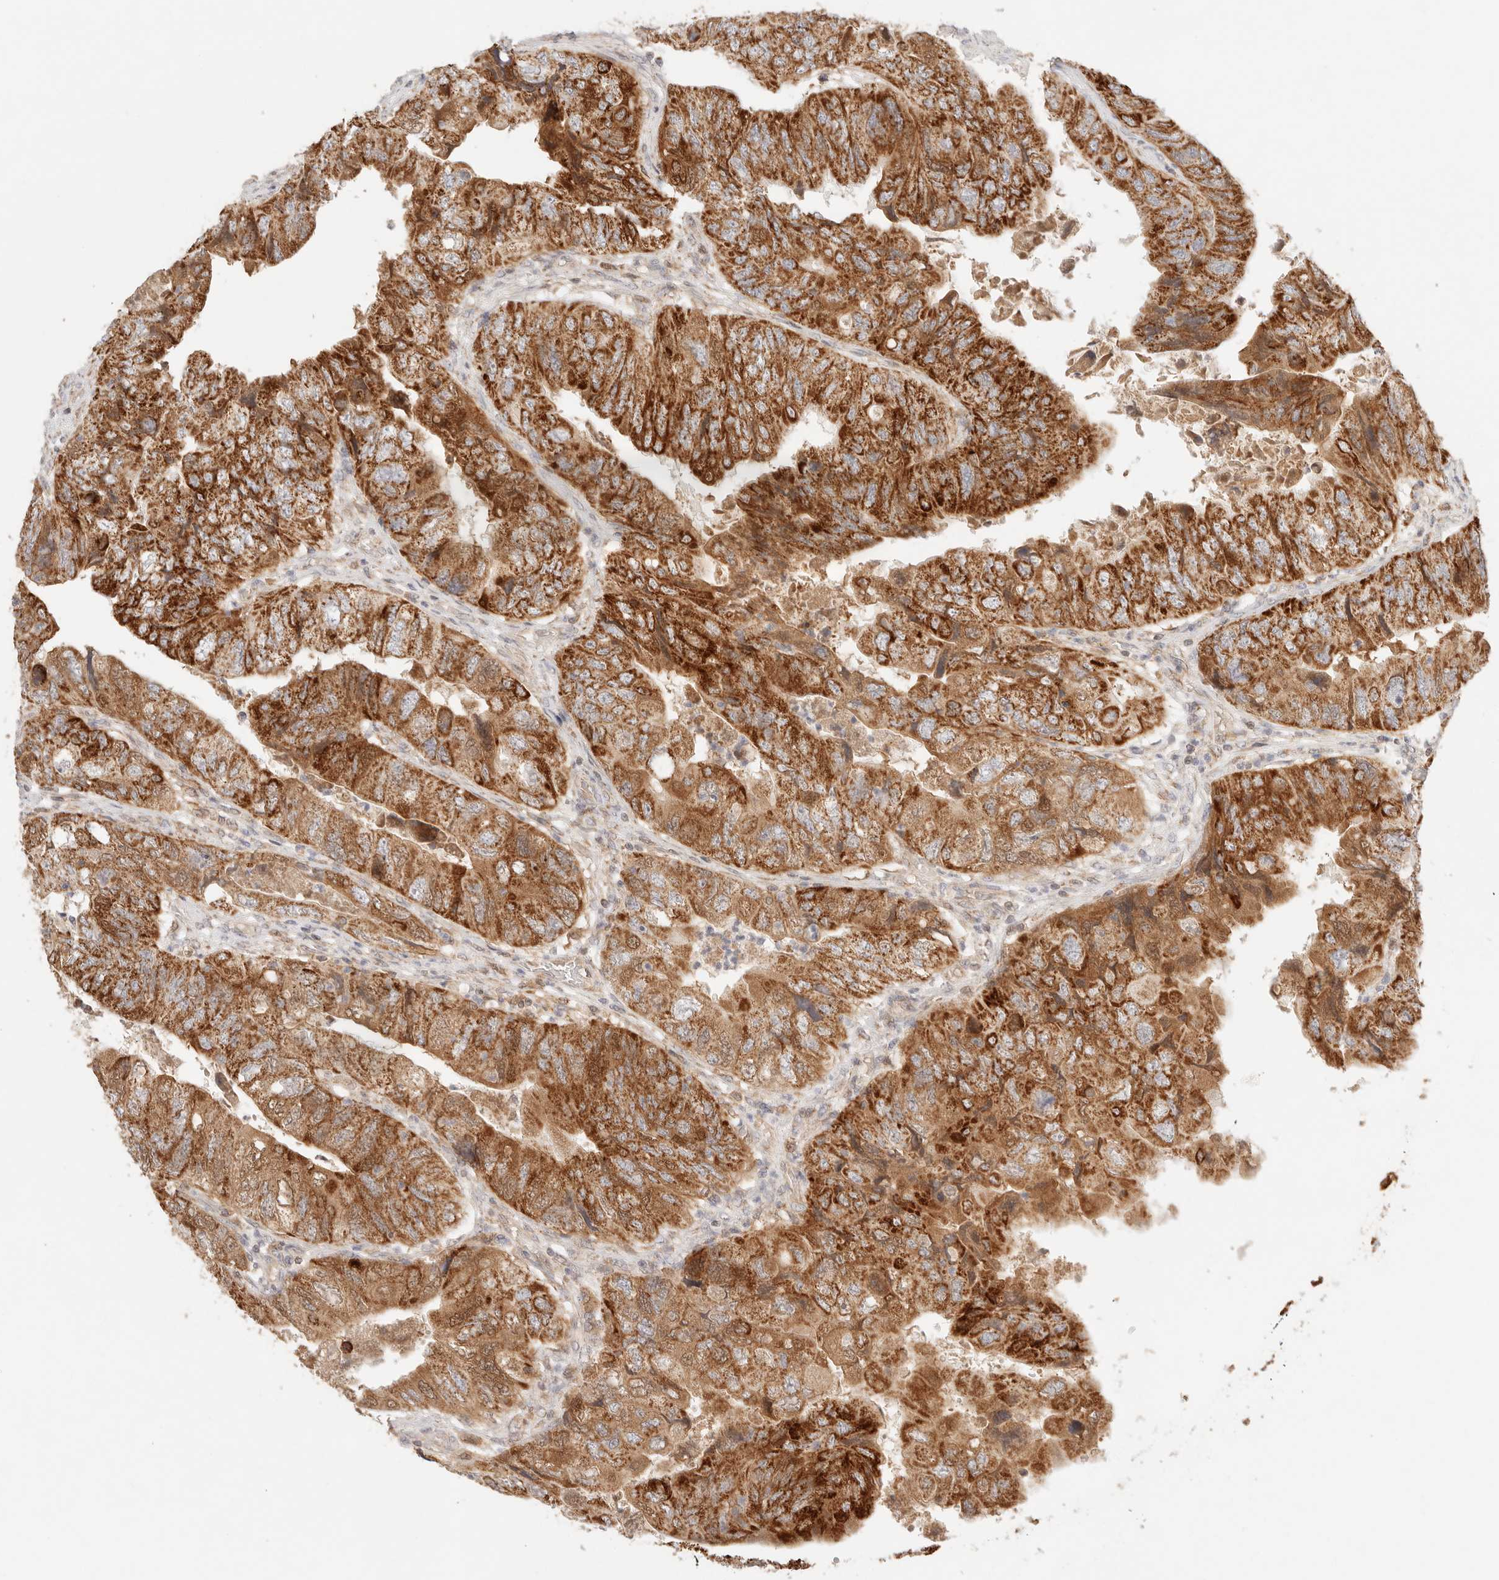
{"staining": {"intensity": "strong", "quantity": ">75%", "location": "cytoplasmic/membranous"}, "tissue": "colorectal cancer", "cell_type": "Tumor cells", "image_type": "cancer", "snomed": [{"axis": "morphology", "description": "Adenocarcinoma, NOS"}, {"axis": "topography", "description": "Rectum"}], "caption": "Human colorectal cancer stained for a protein (brown) demonstrates strong cytoplasmic/membranous positive staining in approximately >75% of tumor cells.", "gene": "COA6", "patient": {"sex": "male", "age": 63}}